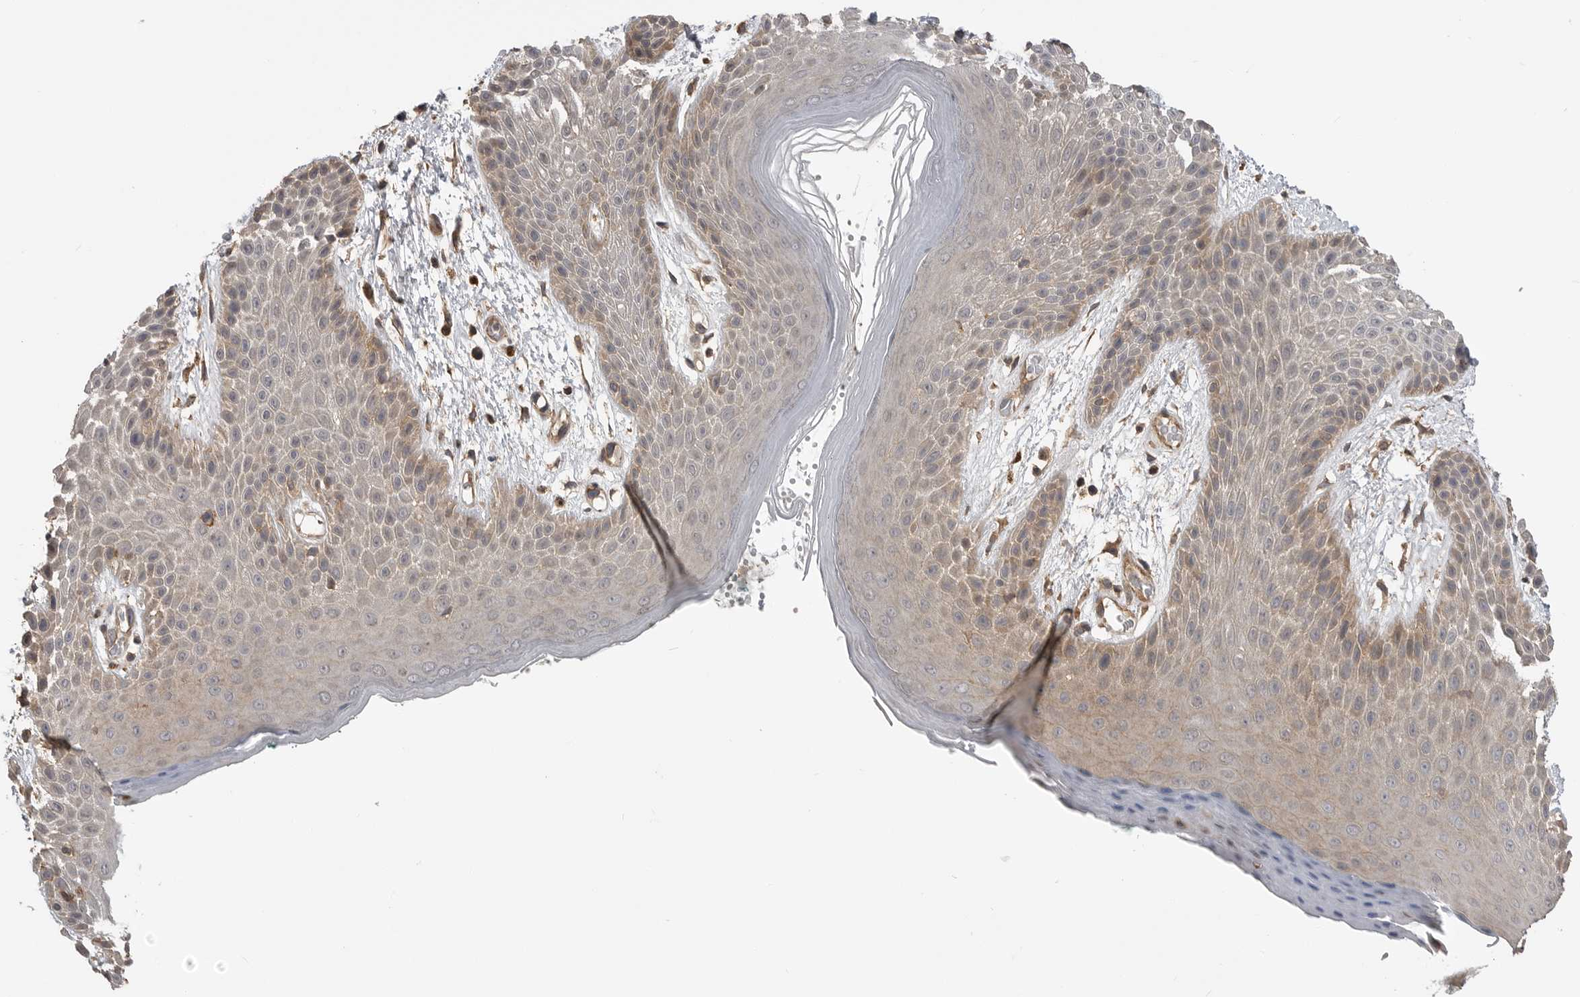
{"staining": {"intensity": "moderate", "quantity": "<25%", "location": "cytoplasmic/membranous"}, "tissue": "skin", "cell_type": "Epidermal cells", "image_type": "normal", "snomed": [{"axis": "morphology", "description": "Normal tissue, NOS"}, {"axis": "topography", "description": "Anal"}], "caption": "Immunohistochemistry image of unremarkable skin: skin stained using immunohistochemistry exhibits low levels of moderate protein expression localized specifically in the cytoplasmic/membranous of epidermal cells, appearing as a cytoplasmic/membranous brown color.", "gene": "TRIM56", "patient": {"sex": "male", "age": 74}}